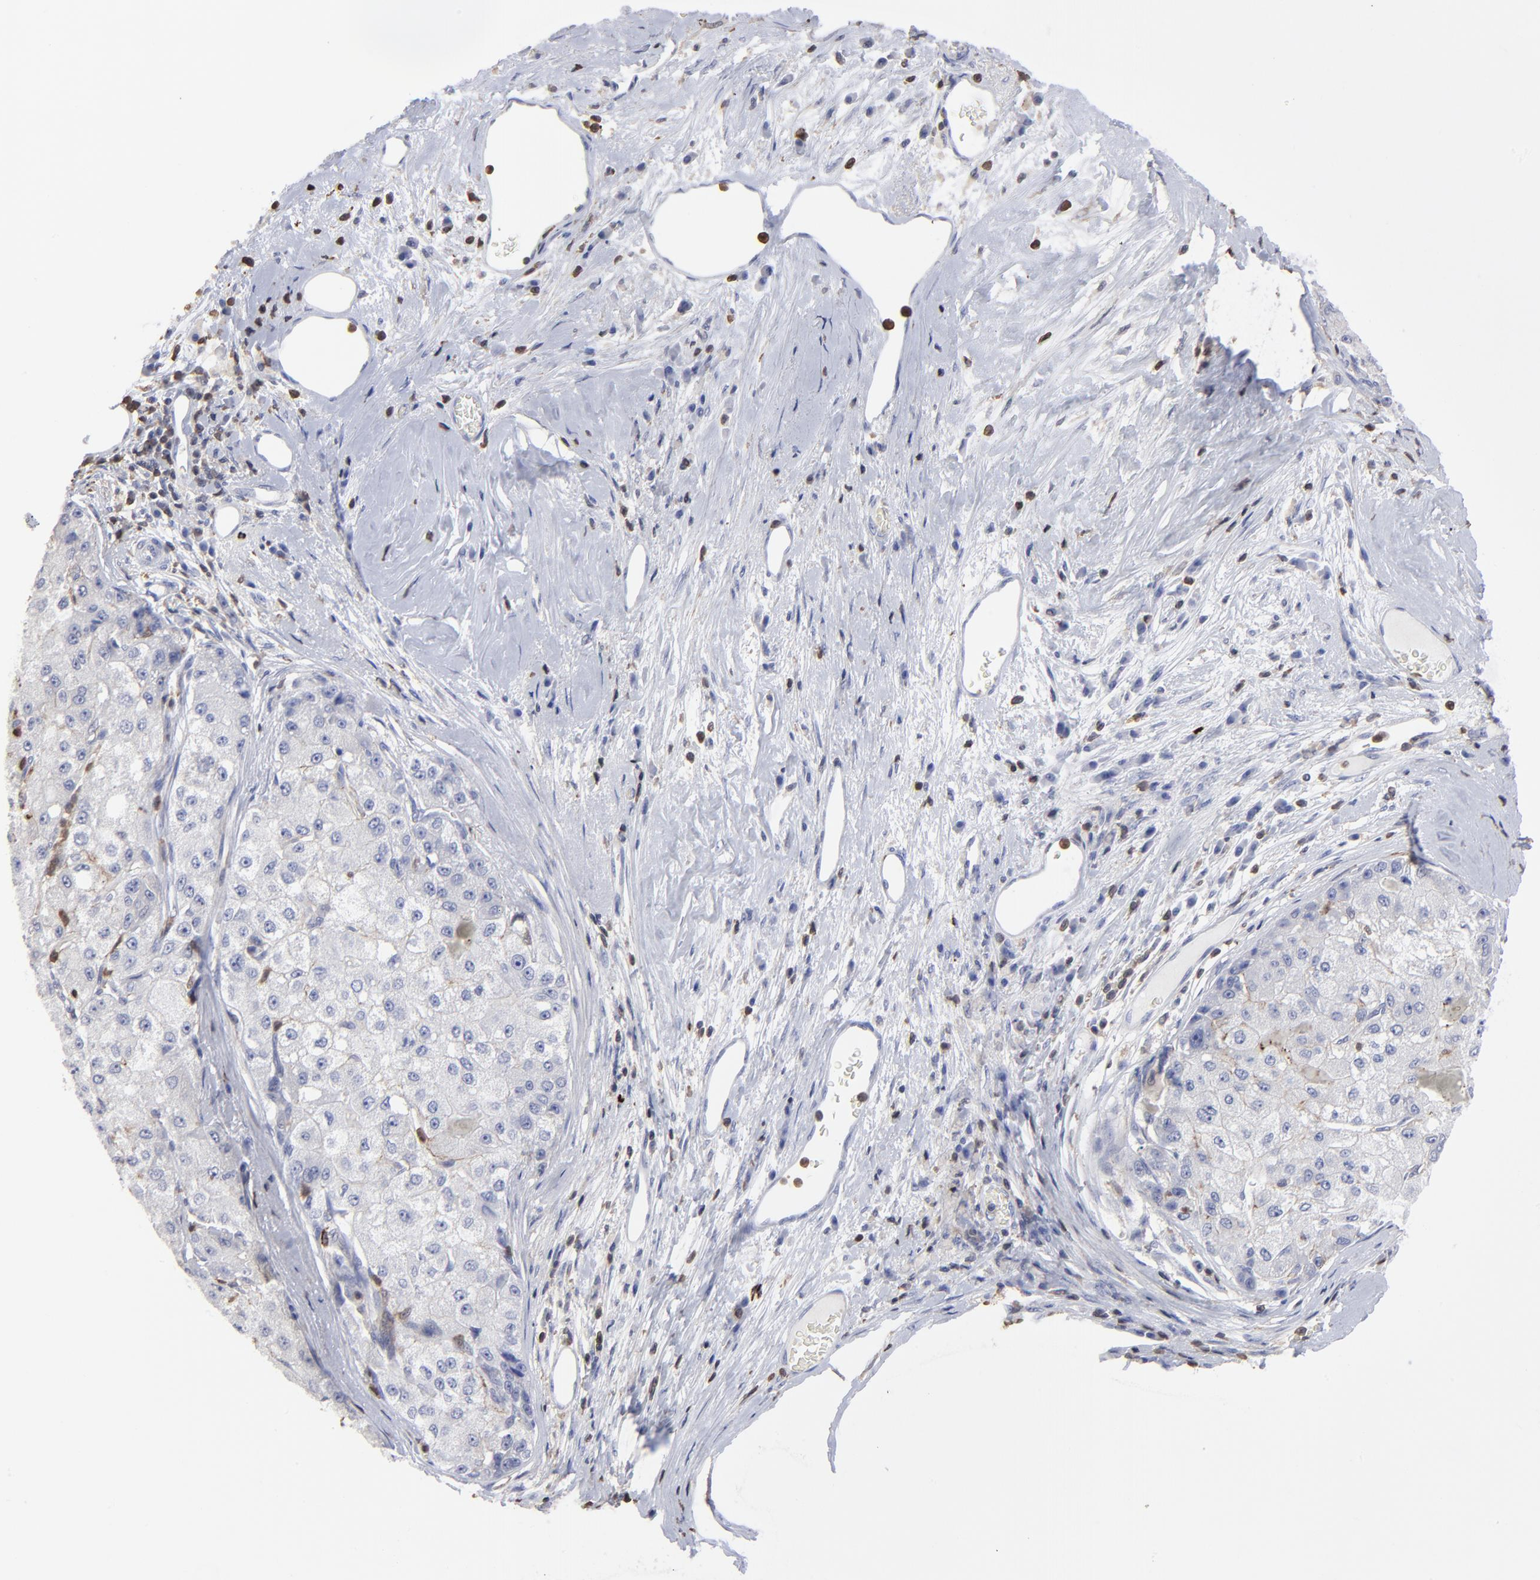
{"staining": {"intensity": "negative", "quantity": "none", "location": "none"}, "tissue": "liver cancer", "cell_type": "Tumor cells", "image_type": "cancer", "snomed": [{"axis": "morphology", "description": "Carcinoma, Hepatocellular, NOS"}, {"axis": "topography", "description": "Liver"}], "caption": "Tumor cells are negative for protein expression in human liver cancer.", "gene": "TBXT", "patient": {"sex": "male", "age": 80}}